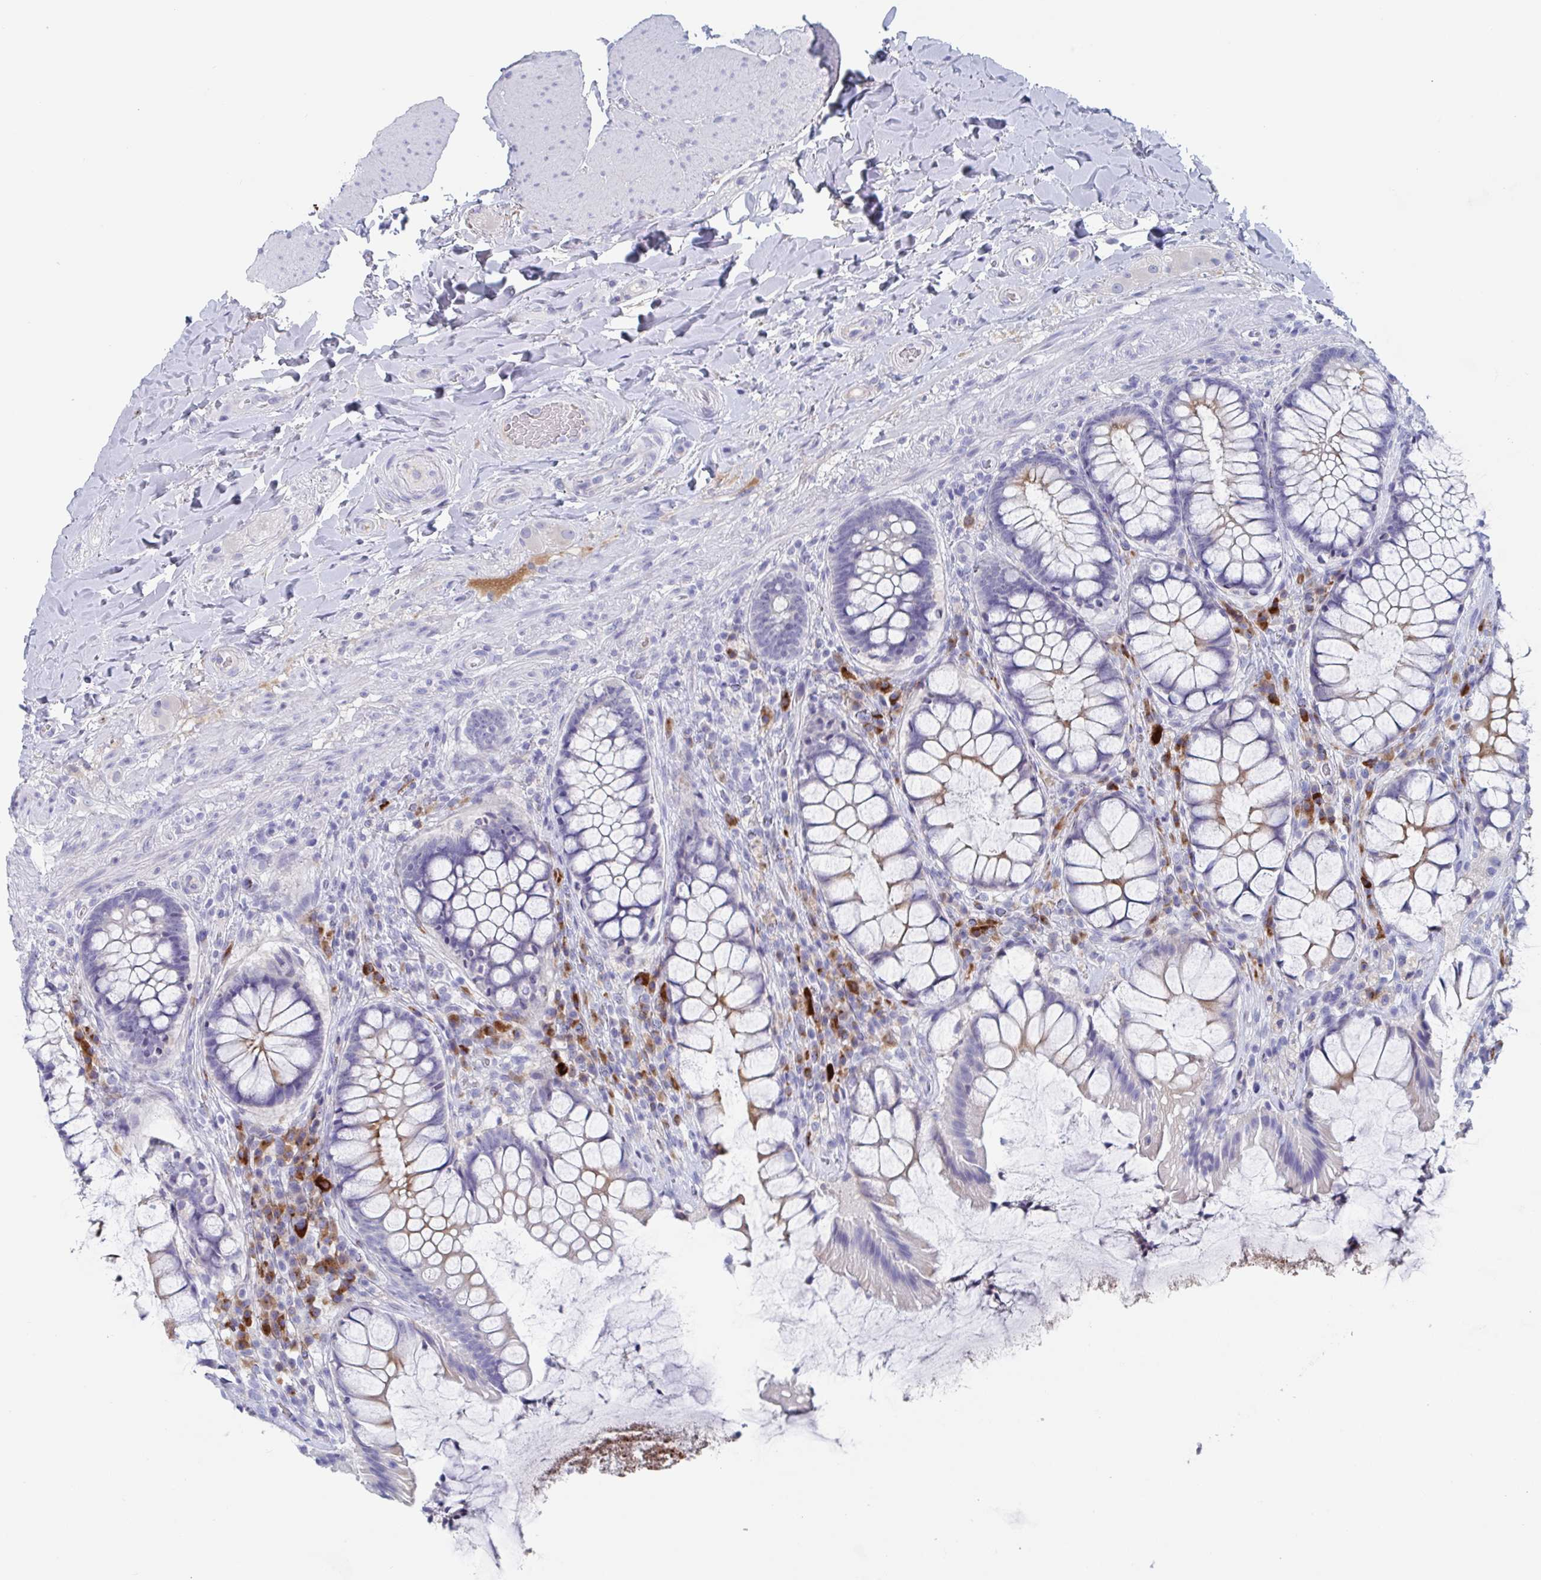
{"staining": {"intensity": "weak", "quantity": "<25%", "location": "cytoplasmic/membranous"}, "tissue": "rectum", "cell_type": "Glandular cells", "image_type": "normal", "snomed": [{"axis": "morphology", "description": "Normal tissue, NOS"}, {"axis": "topography", "description": "Rectum"}], "caption": "Immunohistochemistry (IHC) histopathology image of unremarkable rectum: human rectum stained with DAB (3,3'-diaminobenzidine) exhibits no significant protein staining in glandular cells.", "gene": "NT5C3B", "patient": {"sex": "female", "age": 58}}